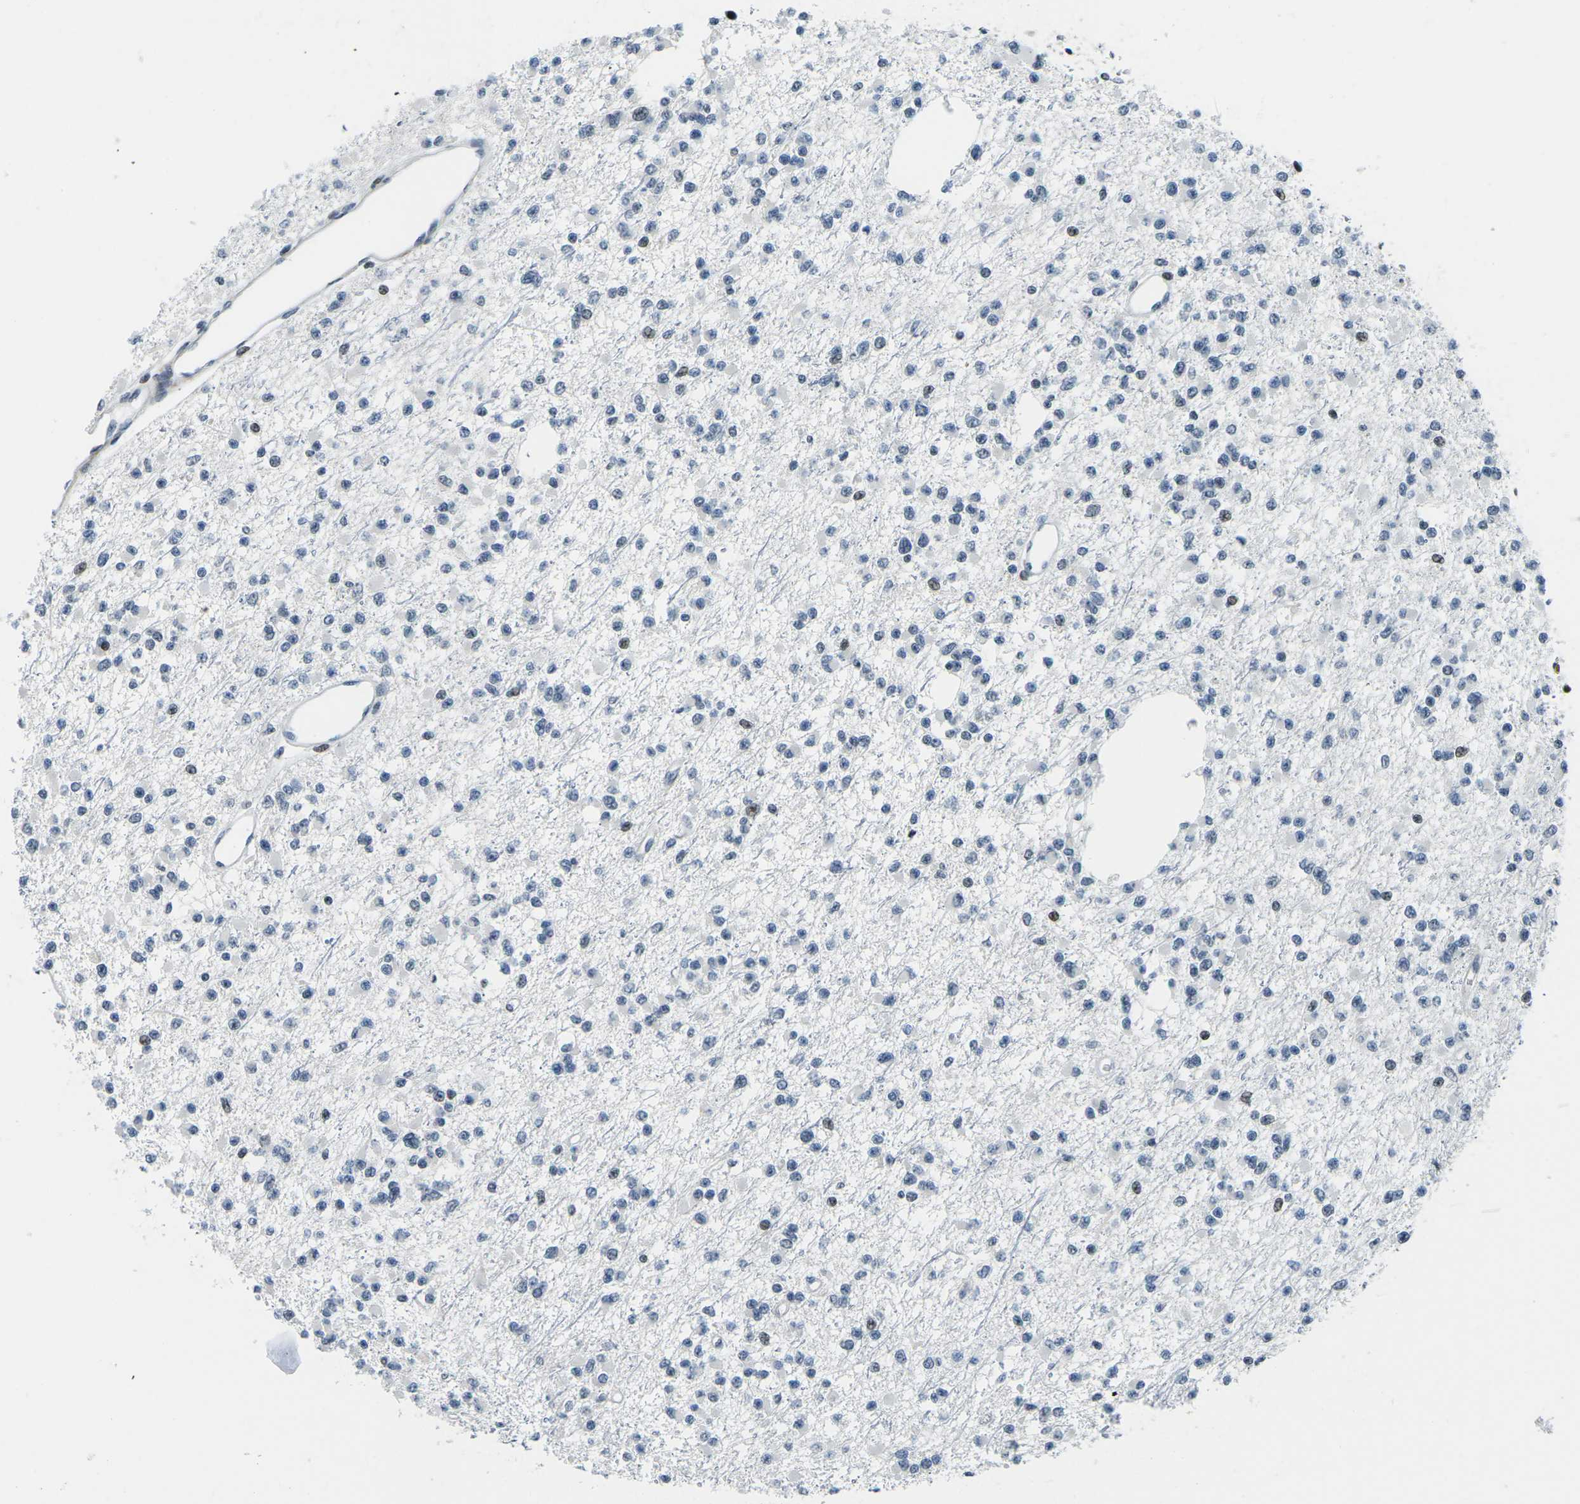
{"staining": {"intensity": "weak", "quantity": "<25%", "location": "nuclear"}, "tissue": "glioma", "cell_type": "Tumor cells", "image_type": "cancer", "snomed": [{"axis": "morphology", "description": "Glioma, malignant, Low grade"}, {"axis": "topography", "description": "Brain"}], "caption": "A high-resolution image shows immunohistochemistry (IHC) staining of glioma, which exhibits no significant positivity in tumor cells.", "gene": "PRPF8", "patient": {"sex": "female", "age": 22}}